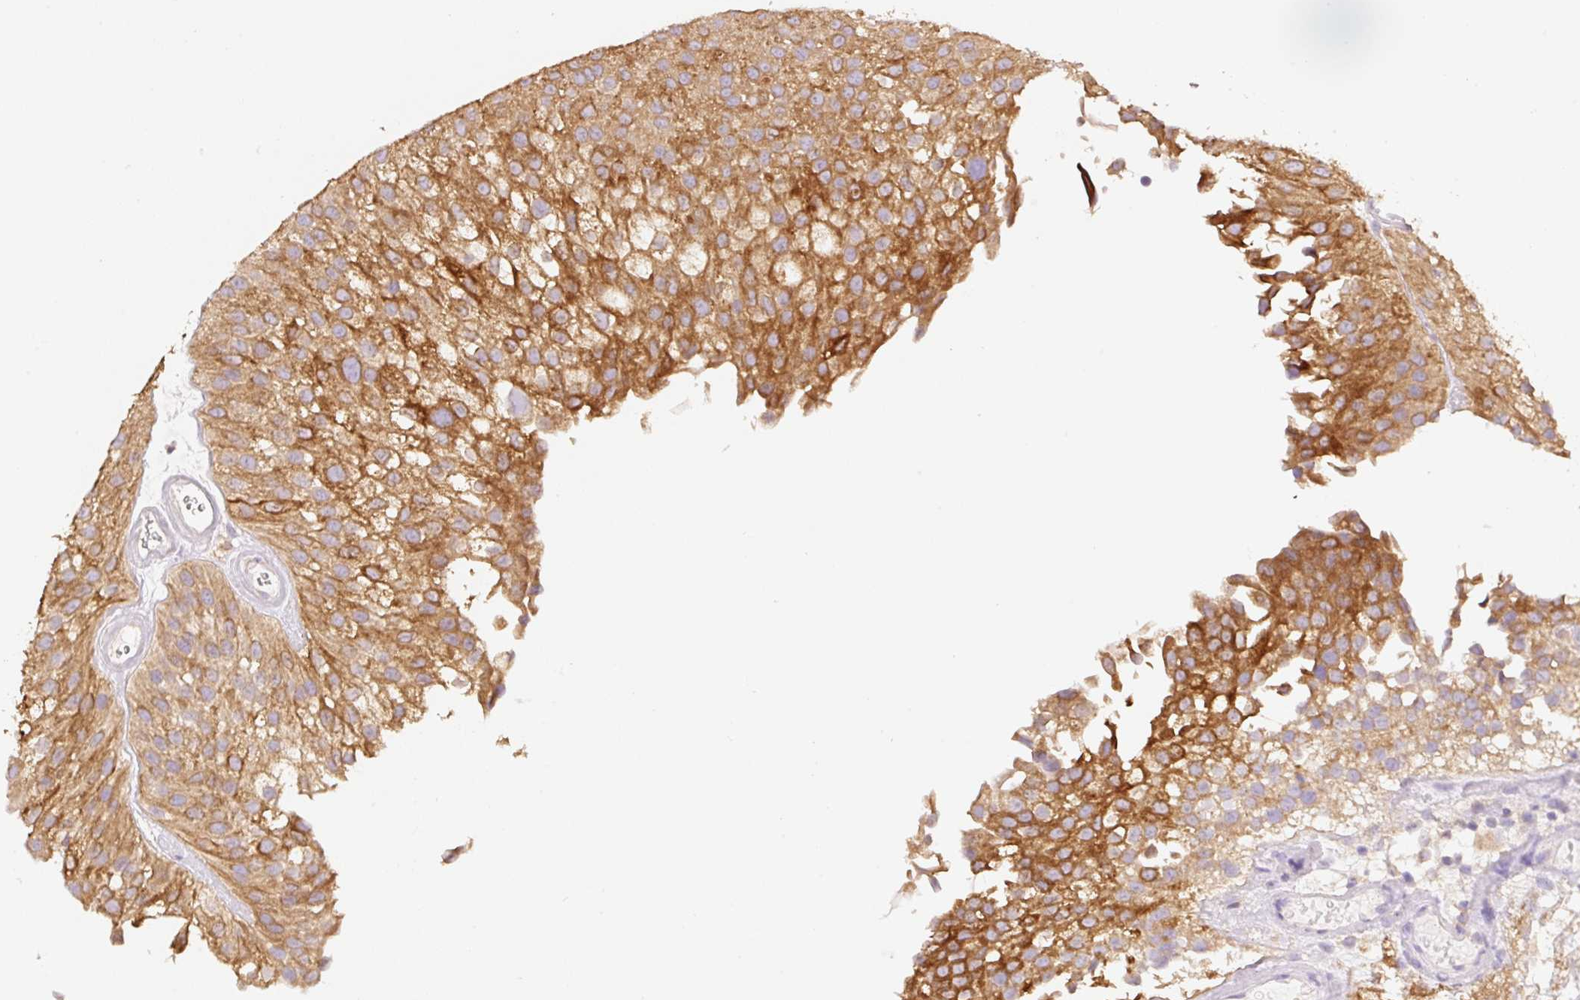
{"staining": {"intensity": "moderate", "quantity": ">75%", "location": "cytoplasmic/membranous"}, "tissue": "urothelial cancer", "cell_type": "Tumor cells", "image_type": "cancer", "snomed": [{"axis": "morphology", "description": "Urothelial carcinoma, NOS"}, {"axis": "topography", "description": "Urinary bladder"}], "caption": "Urothelial cancer stained with IHC demonstrates moderate cytoplasmic/membranous expression in approximately >75% of tumor cells.", "gene": "MBOAT7", "patient": {"sex": "male", "age": 87}}